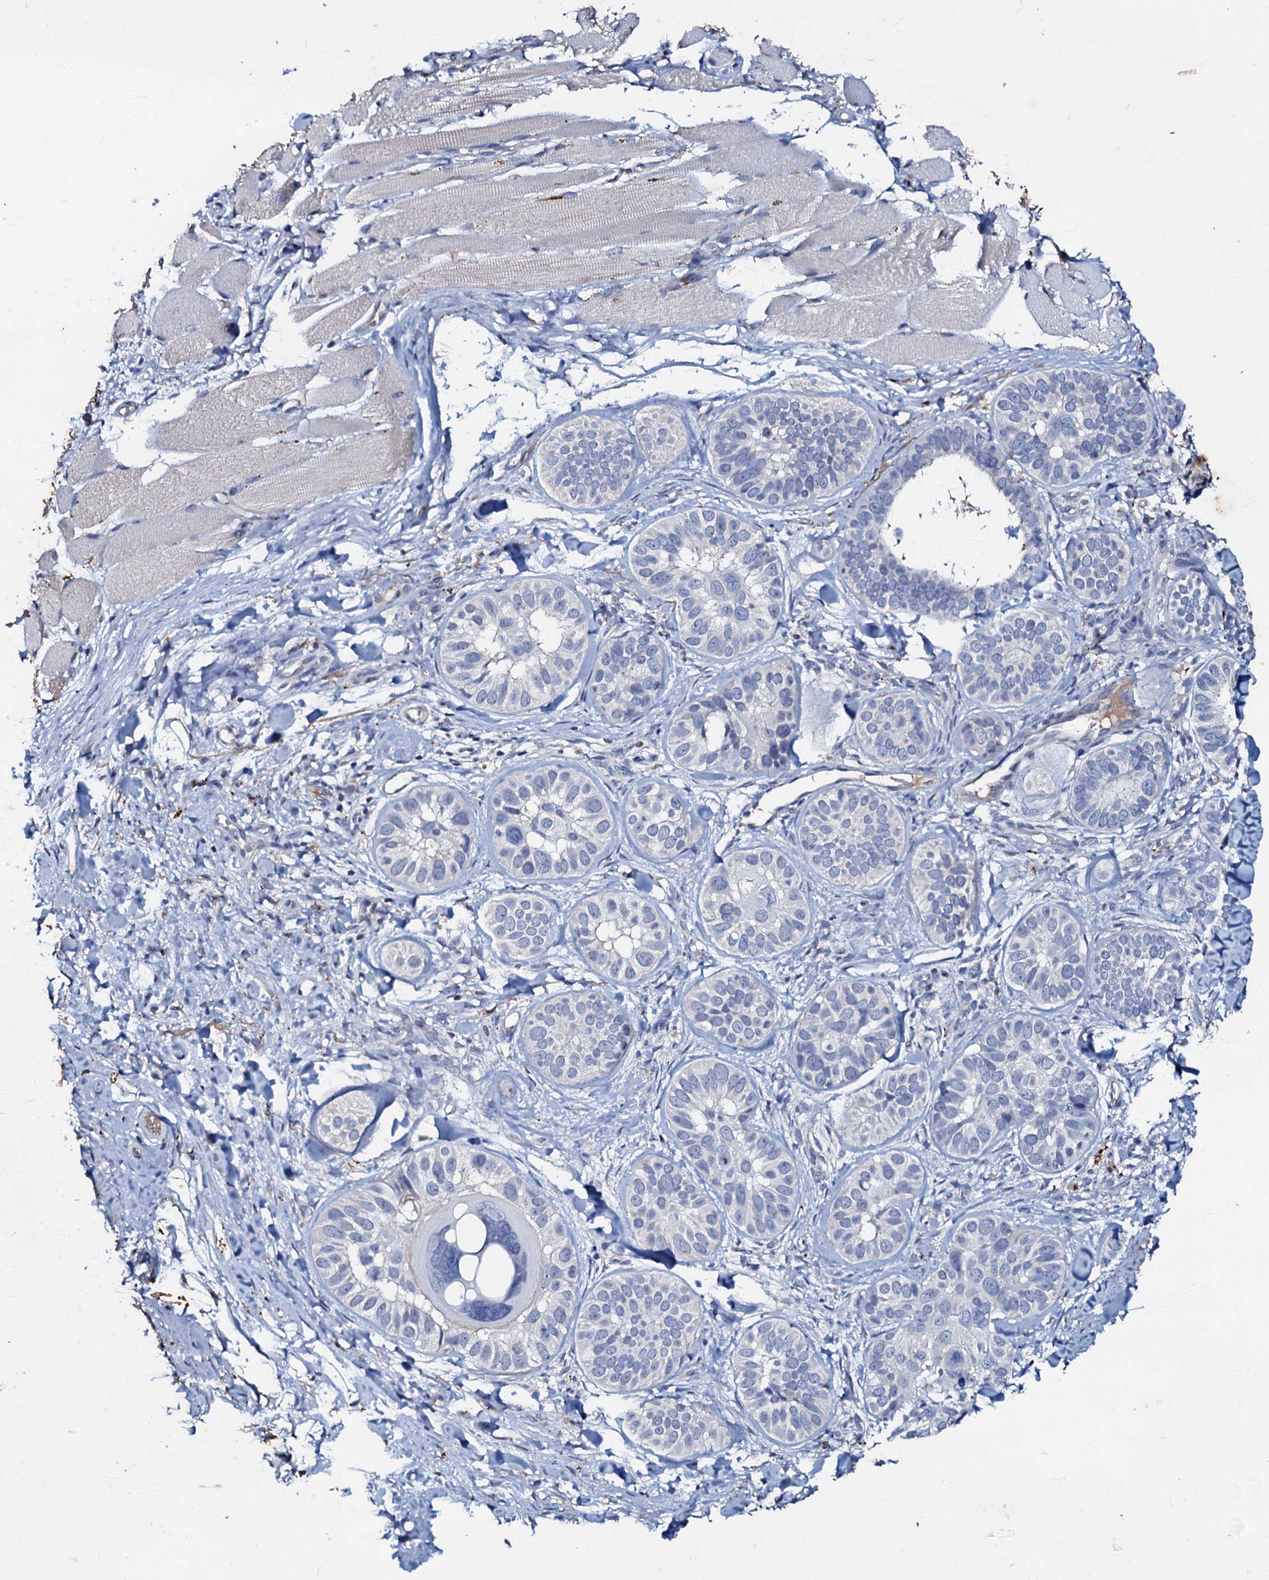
{"staining": {"intensity": "negative", "quantity": "none", "location": "none"}, "tissue": "skin cancer", "cell_type": "Tumor cells", "image_type": "cancer", "snomed": [{"axis": "morphology", "description": "Basal cell carcinoma"}, {"axis": "topography", "description": "Skin"}], "caption": "Immunohistochemical staining of basal cell carcinoma (skin) exhibits no significant expression in tumor cells.", "gene": "MANSC4", "patient": {"sex": "male", "age": 62}}